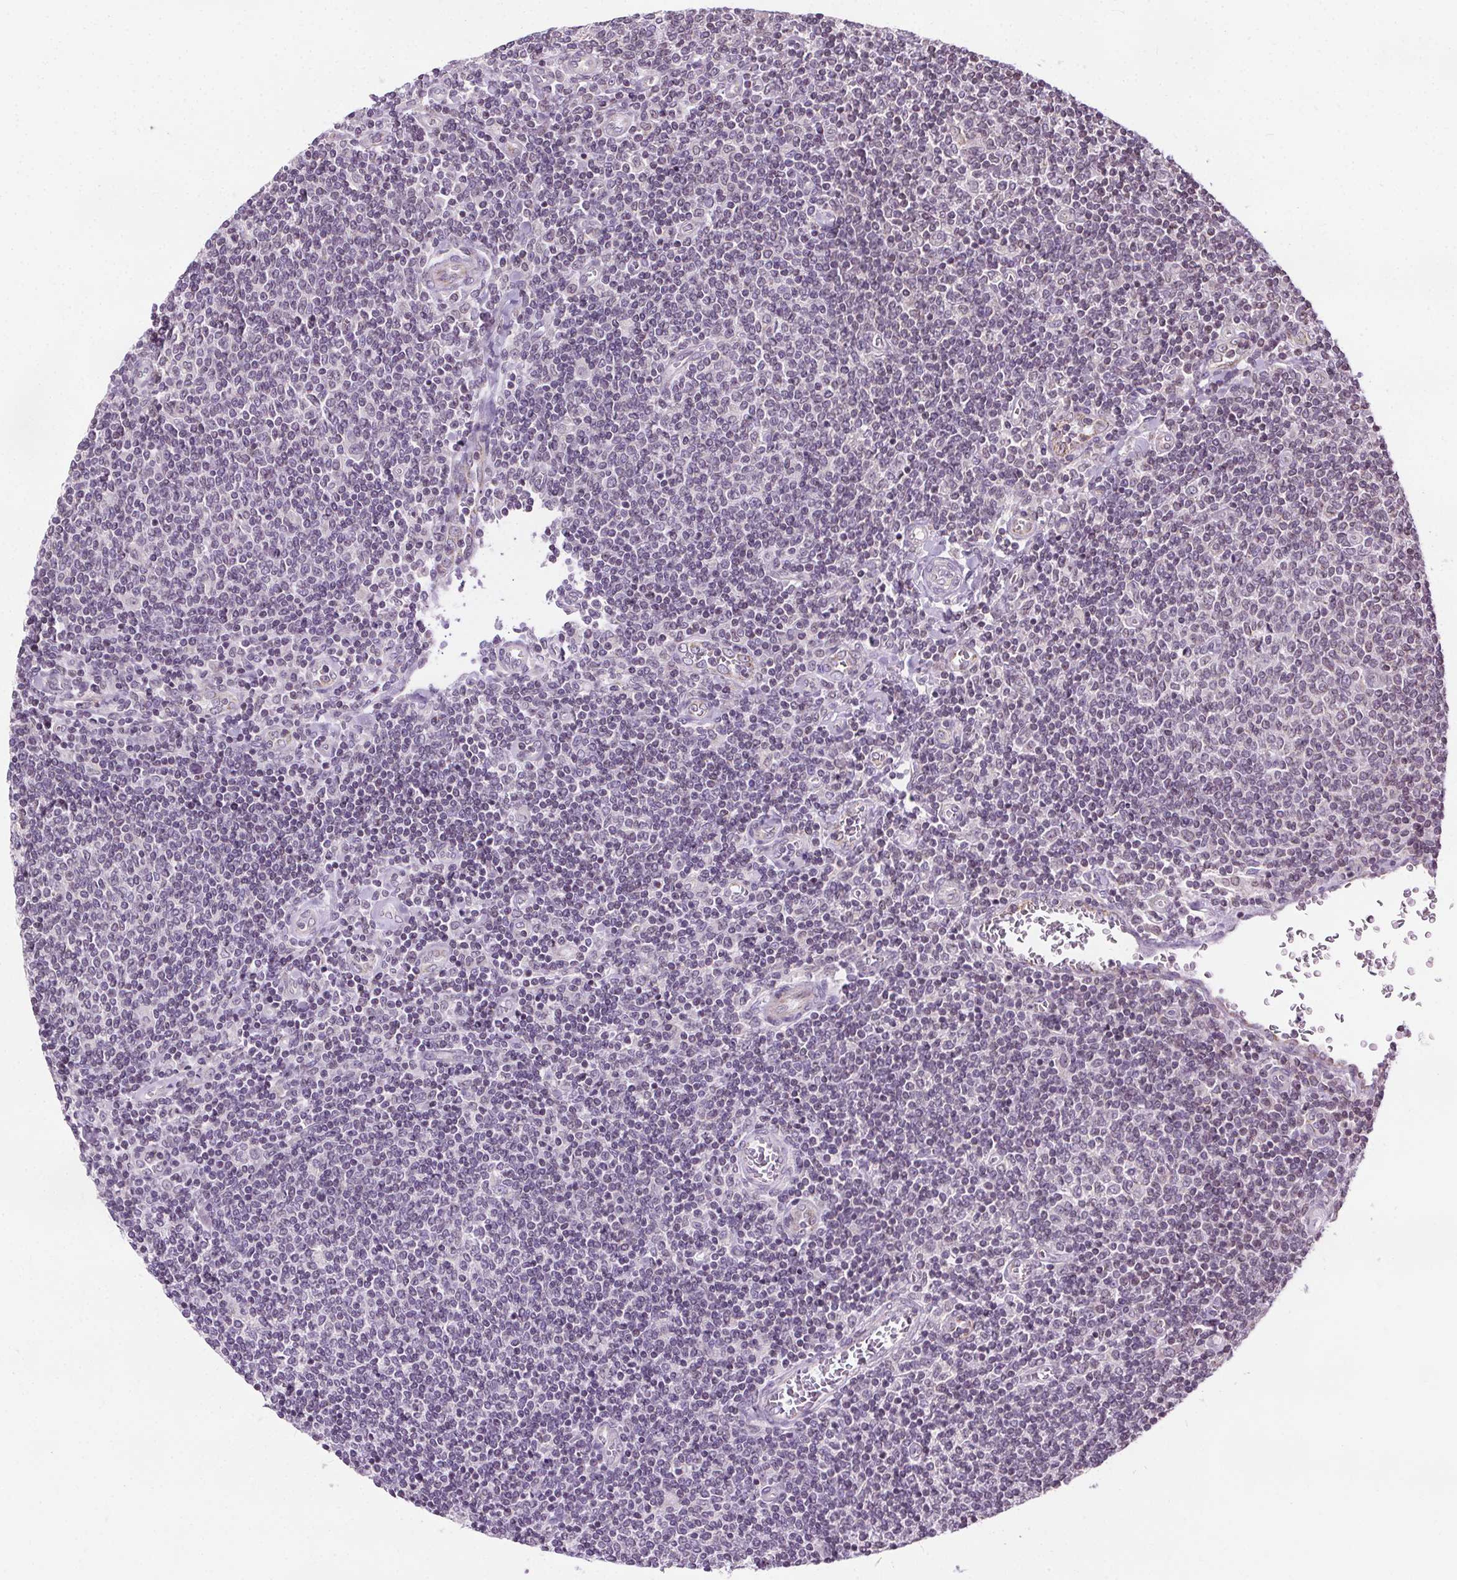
{"staining": {"intensity": "negative", "quantity": "none", "location": "none"}, "tissue": "lymphoma", "cell_type": "Tumor cells", "image_type": "cancer", "snomed": [{"axis": "morphology", "description": "Malignant lymphoma, non-Hodgkin's type, Low grade"}, {"axis": "topography", "description": "Lymph node"}], "caption": "The photomicrograph displays no significant staining in tumor cells of malignant lymphoma, non-Hodgkin's type (low-grade). The staining was performed using DAB (3,3'-diaminobenzidine) to visualize the protein expression in brown, while the nuclei were stained in blue with hematoxylin (Magnification: 20x).", "gene": "LFNG", "patient": {"sex": "male", "age": 52}}